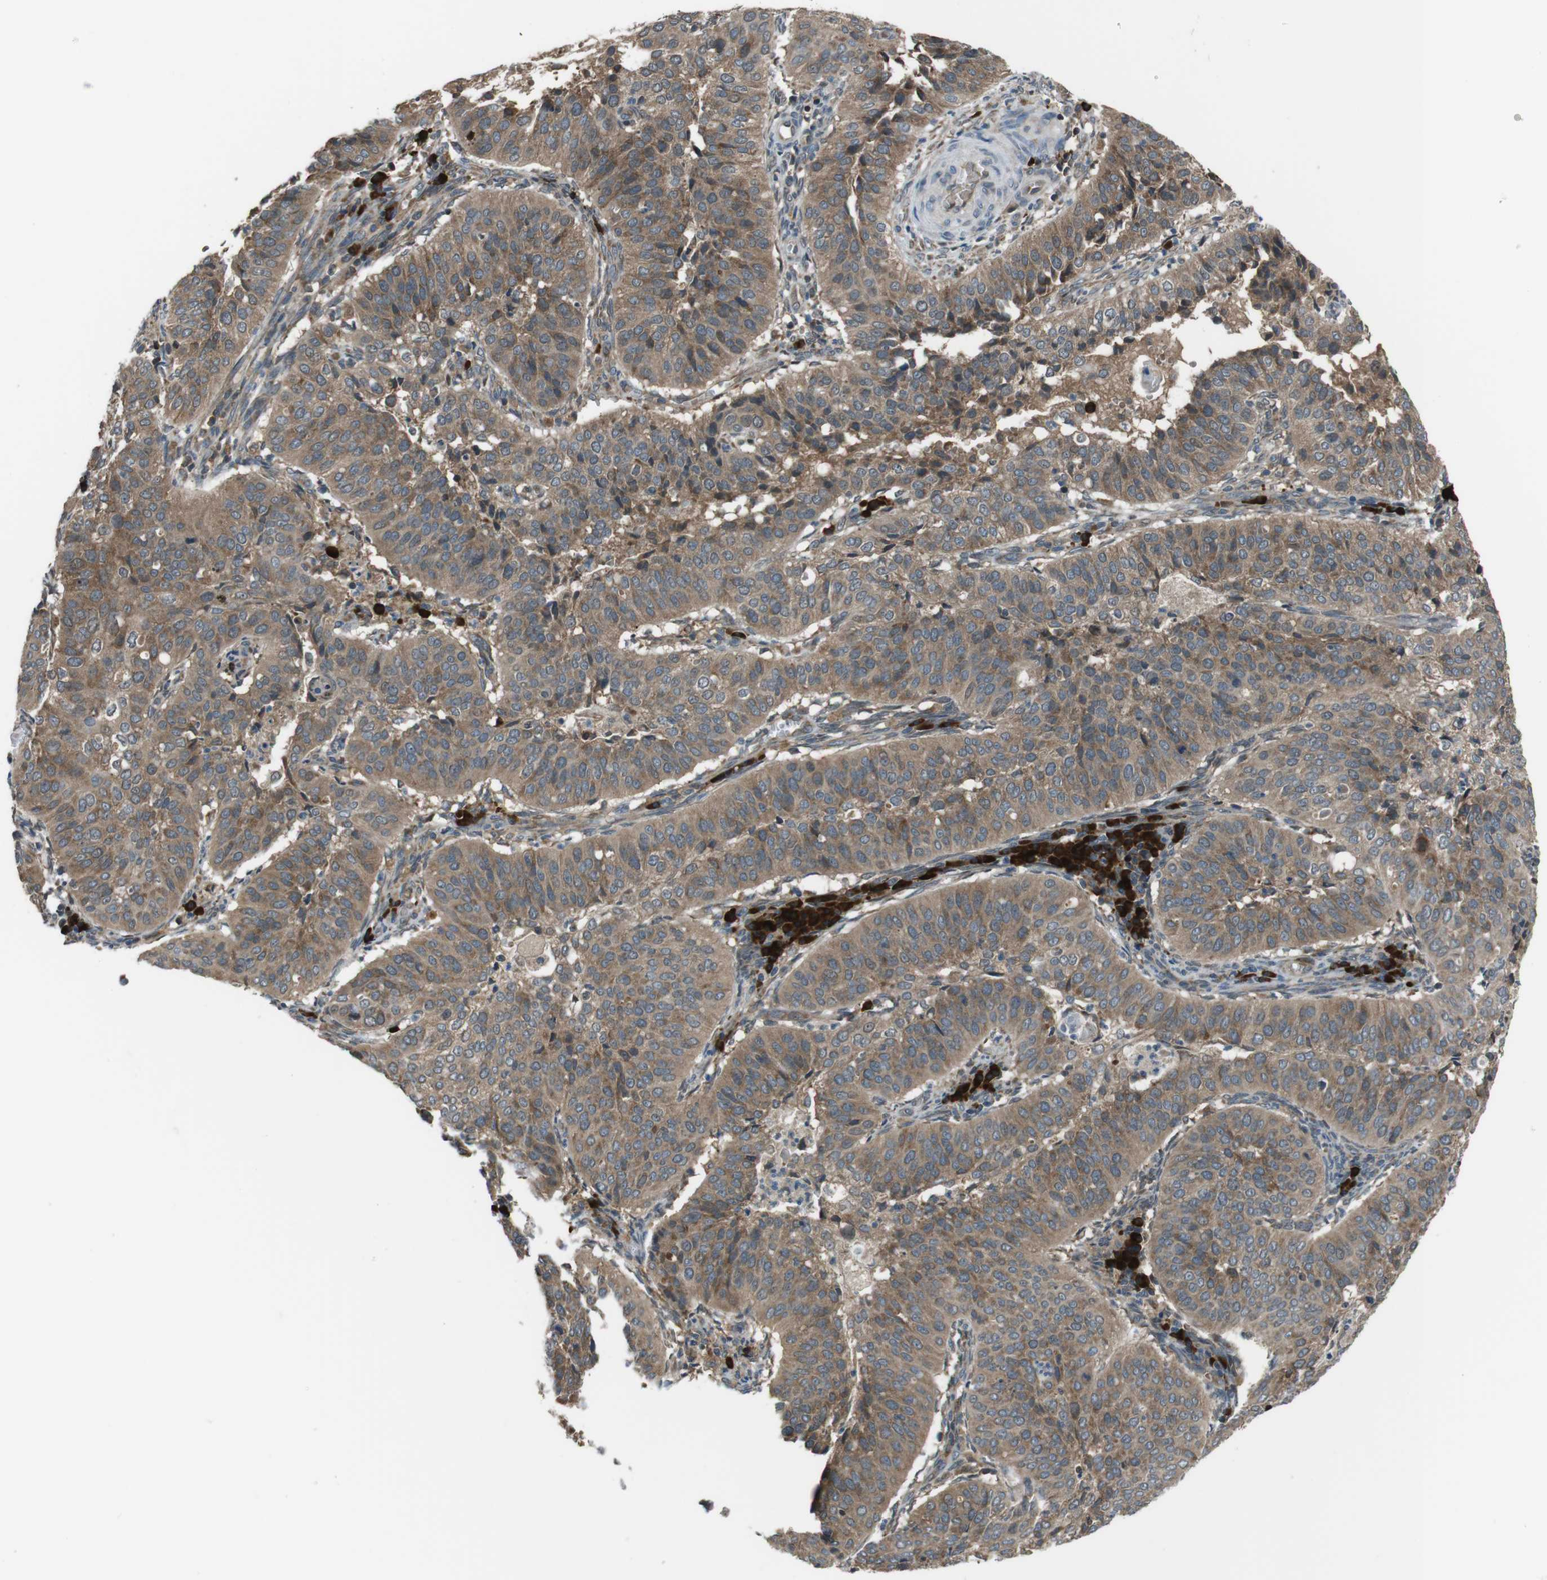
{"staining": {"intensity": "moderate", "quantity": ">75%", "location": "cytoplasmic/membranous"}, "tissue": "cervical cancer", "cell_type": "Tumor cells", "image_type": "cancer", "snomed": [{"axis": "morphology", "description": "Normal tissue, NOS"}, {"axis": "morphology", "description": "Squamous cell carcinoma, NOS"}, {"axis": "topography", "description": "Cervix"}], "caption": "Immunohistochemistry (IHC) staining of cervical cancer (squamous cell carcinoma), which displays medium levels of moderate cytoplasmic/membranous expression in about >75% of tumor cells indicating moderate cytoplasmic/membranous protein positivity. The staining was performed using DAB (3,3'-diaminobenzidine) (brown) for protein detection and nuclei were counterstained in hematoxylin (blue).", "gene": "SSR3", "patient": {"sex": "female", "age": 39}}